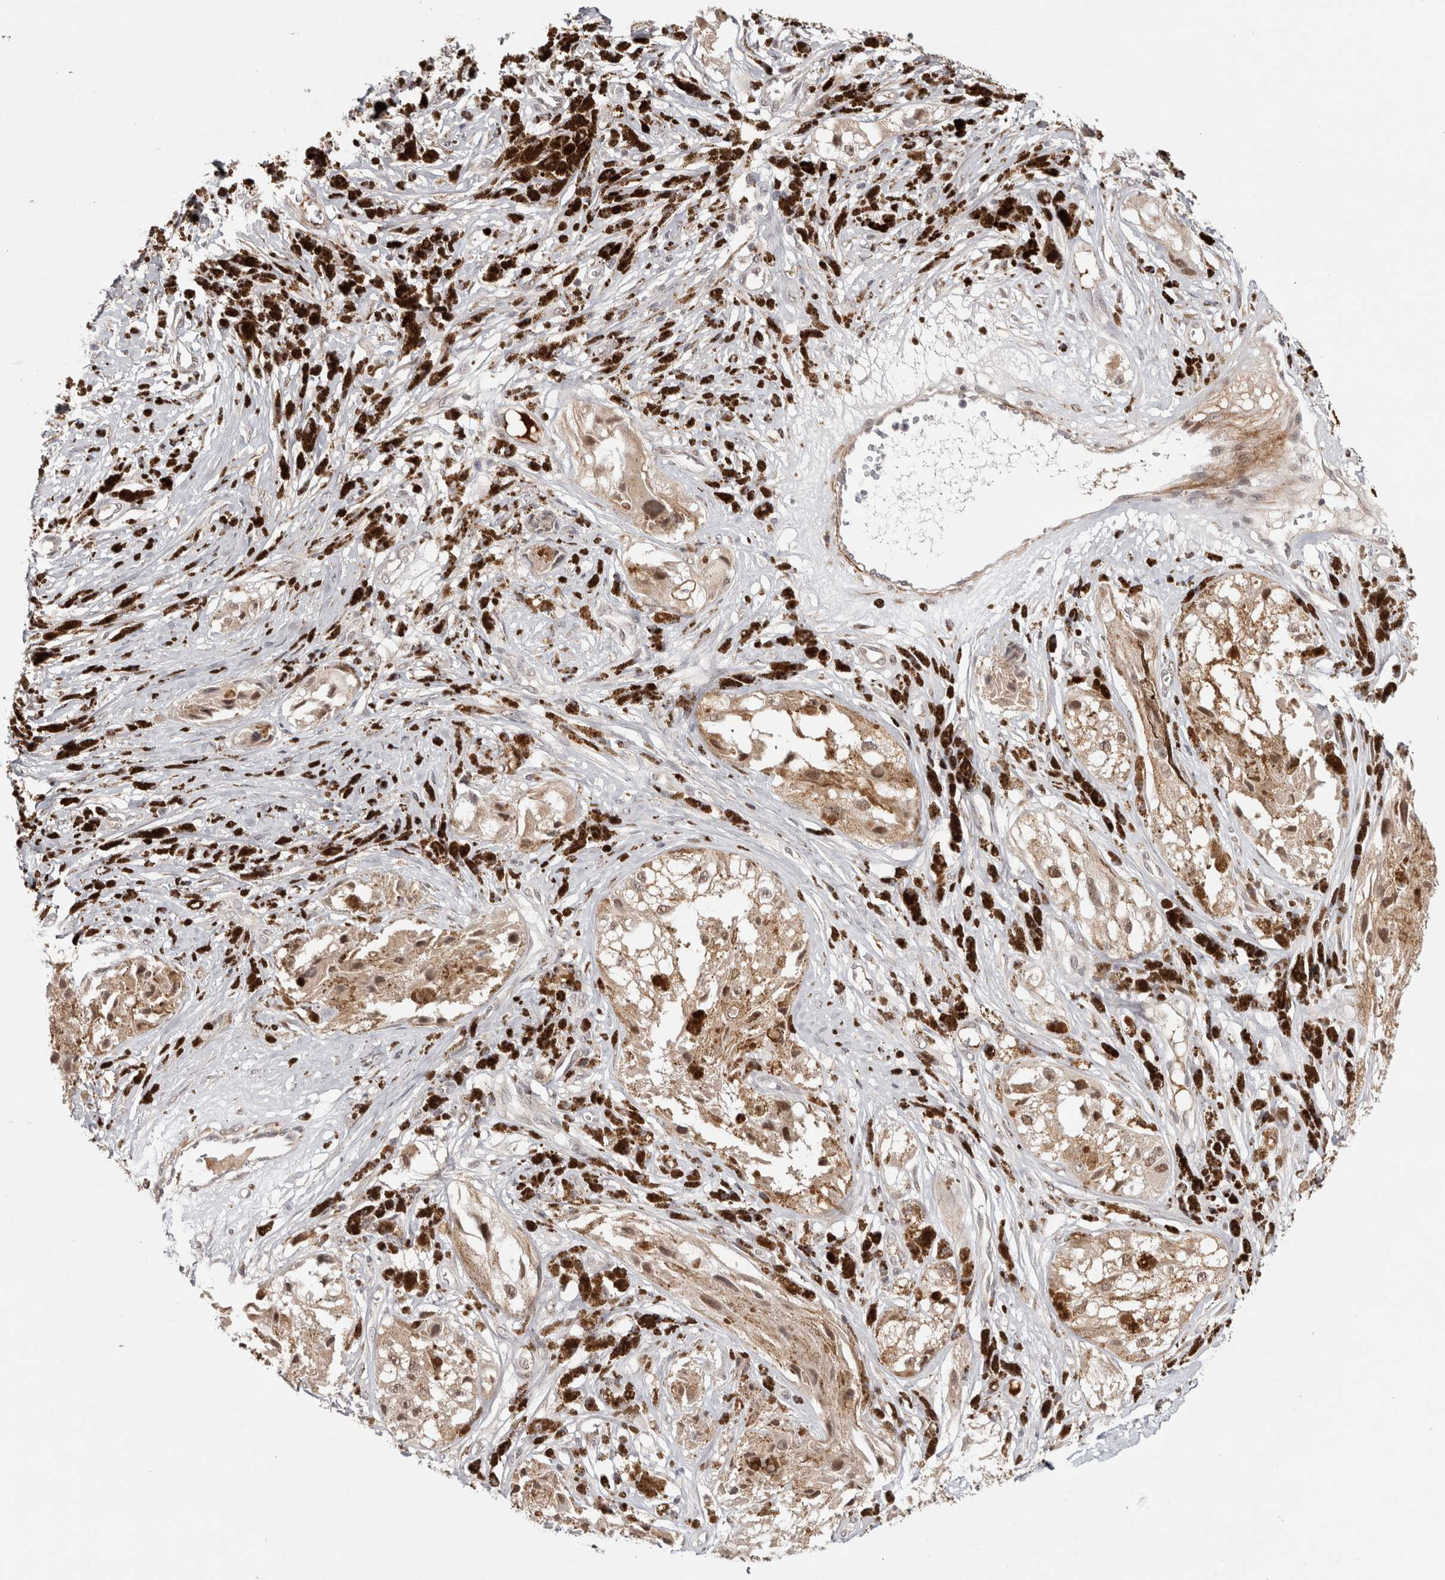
{"staining": {"intensity": "weak", "quantity": ">75%", "location": "cytoplasmic/membranous"}, "tissue": "melanoma", "cell_type": "Tumor cells", "image_type": "cancer", "snomed": [{"axis": "morphology", "description": "Malignant melanoma, NOS"}, {"axis": "topography", "description": "Skin"}], "caption": "Immunohistochemical staining of human melanoma exhibits low levels of weak cytoplasmic/membranous protein positivity in approximately >75% of tumor cells.", "gene": "ZNF318", "patient": {"sex": "male", "age": 88}}